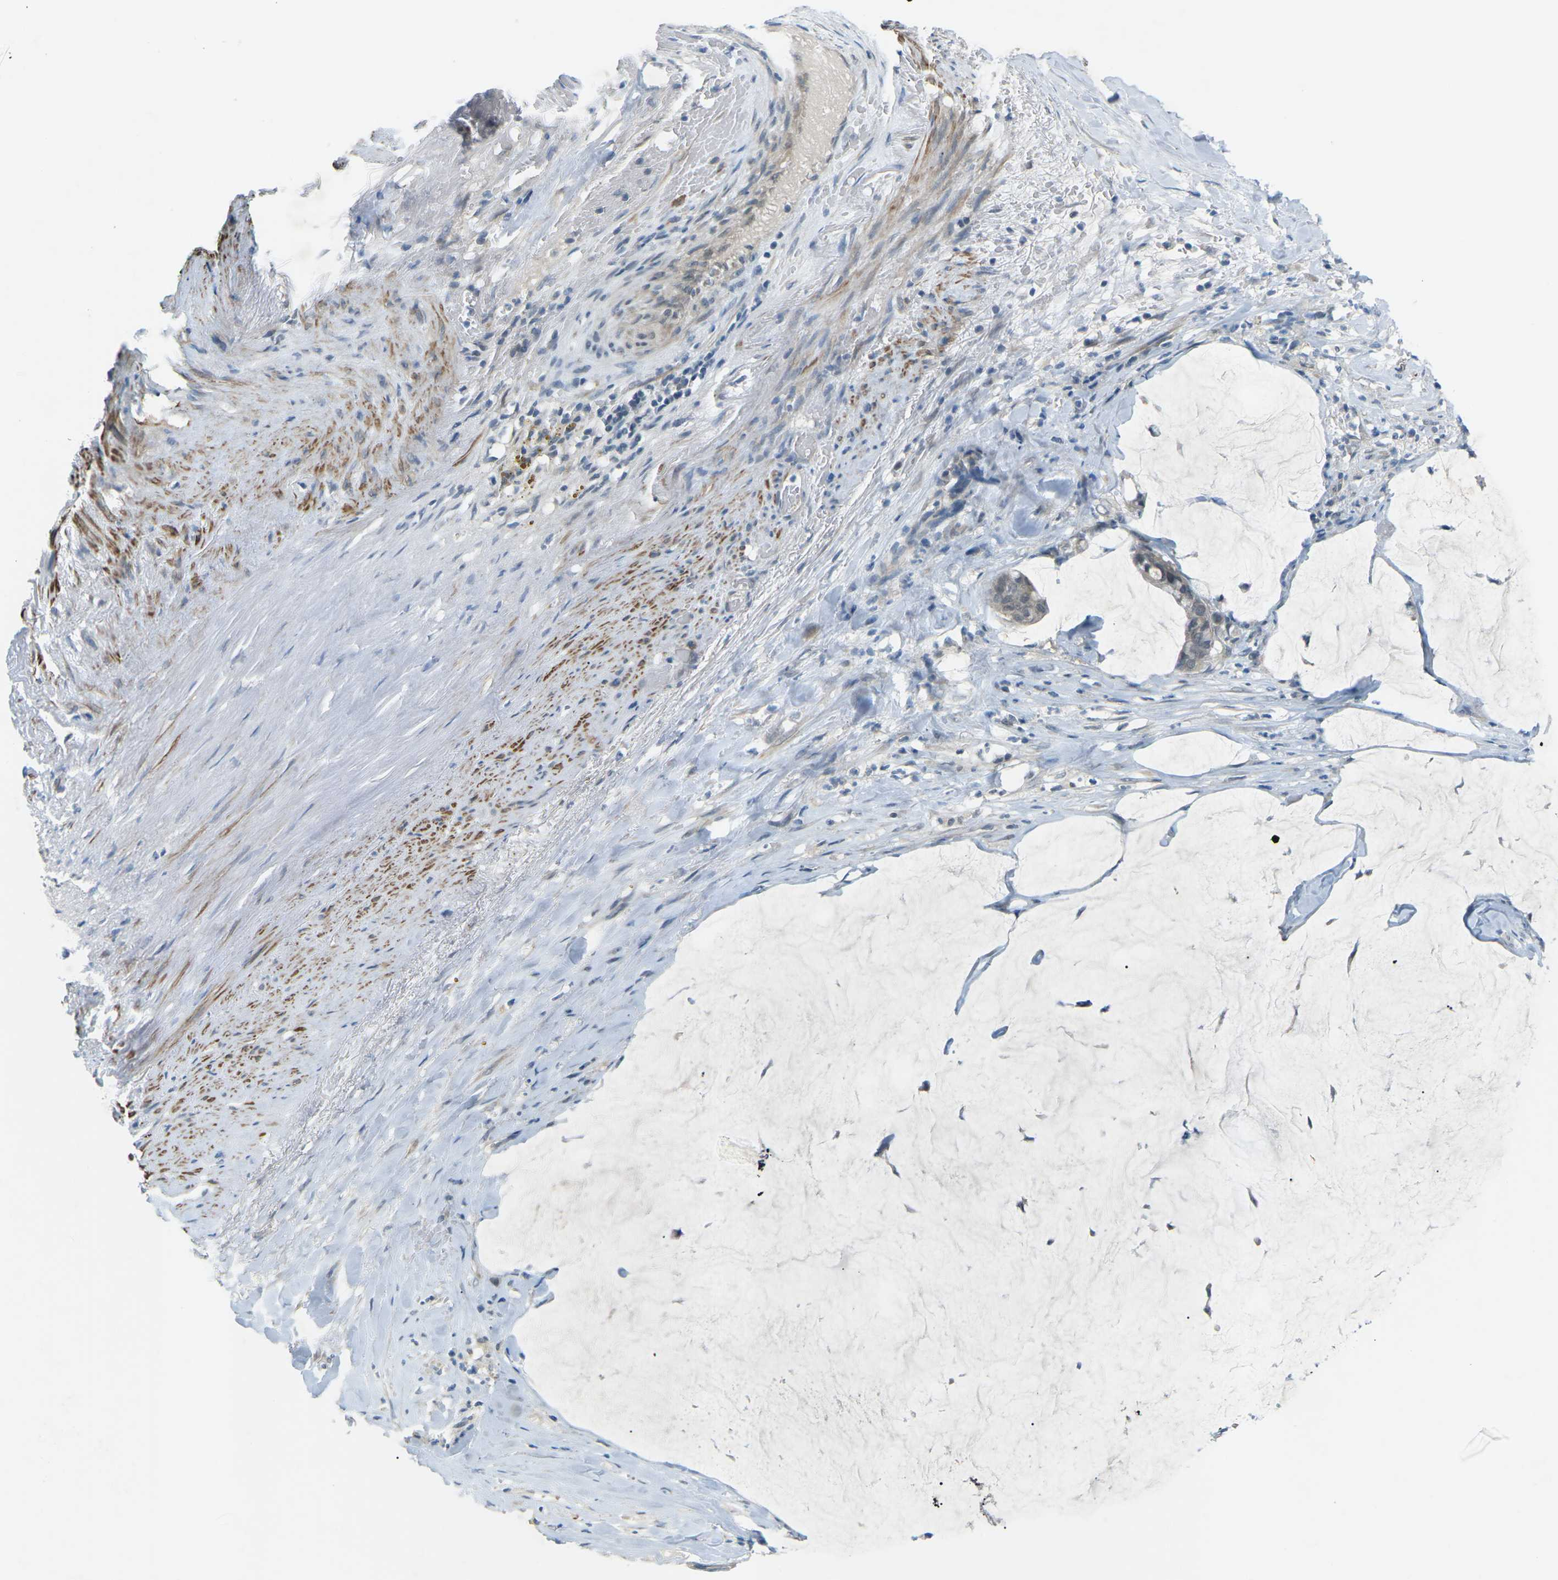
{"staining": {"intensity": "negative", "quantity": "none", "location": "none"}, "tissue": "pancreatic cancer", "cell_type": "Tumor cells", "image_type": "cancer", "snomed": [{"axis": "morphology", "description": "Adenocarcinoma, NOS"}, {"axis": "topography", "description": "Pancreas"}], "caption": "Immunohistochemistry micrograph of pancreatic adenocarcinoma stained for a protein (brown), which reveals no positivity in tumor cells.", "gene": "RTN3", "patient": {"sex": "male", "age": 41}}